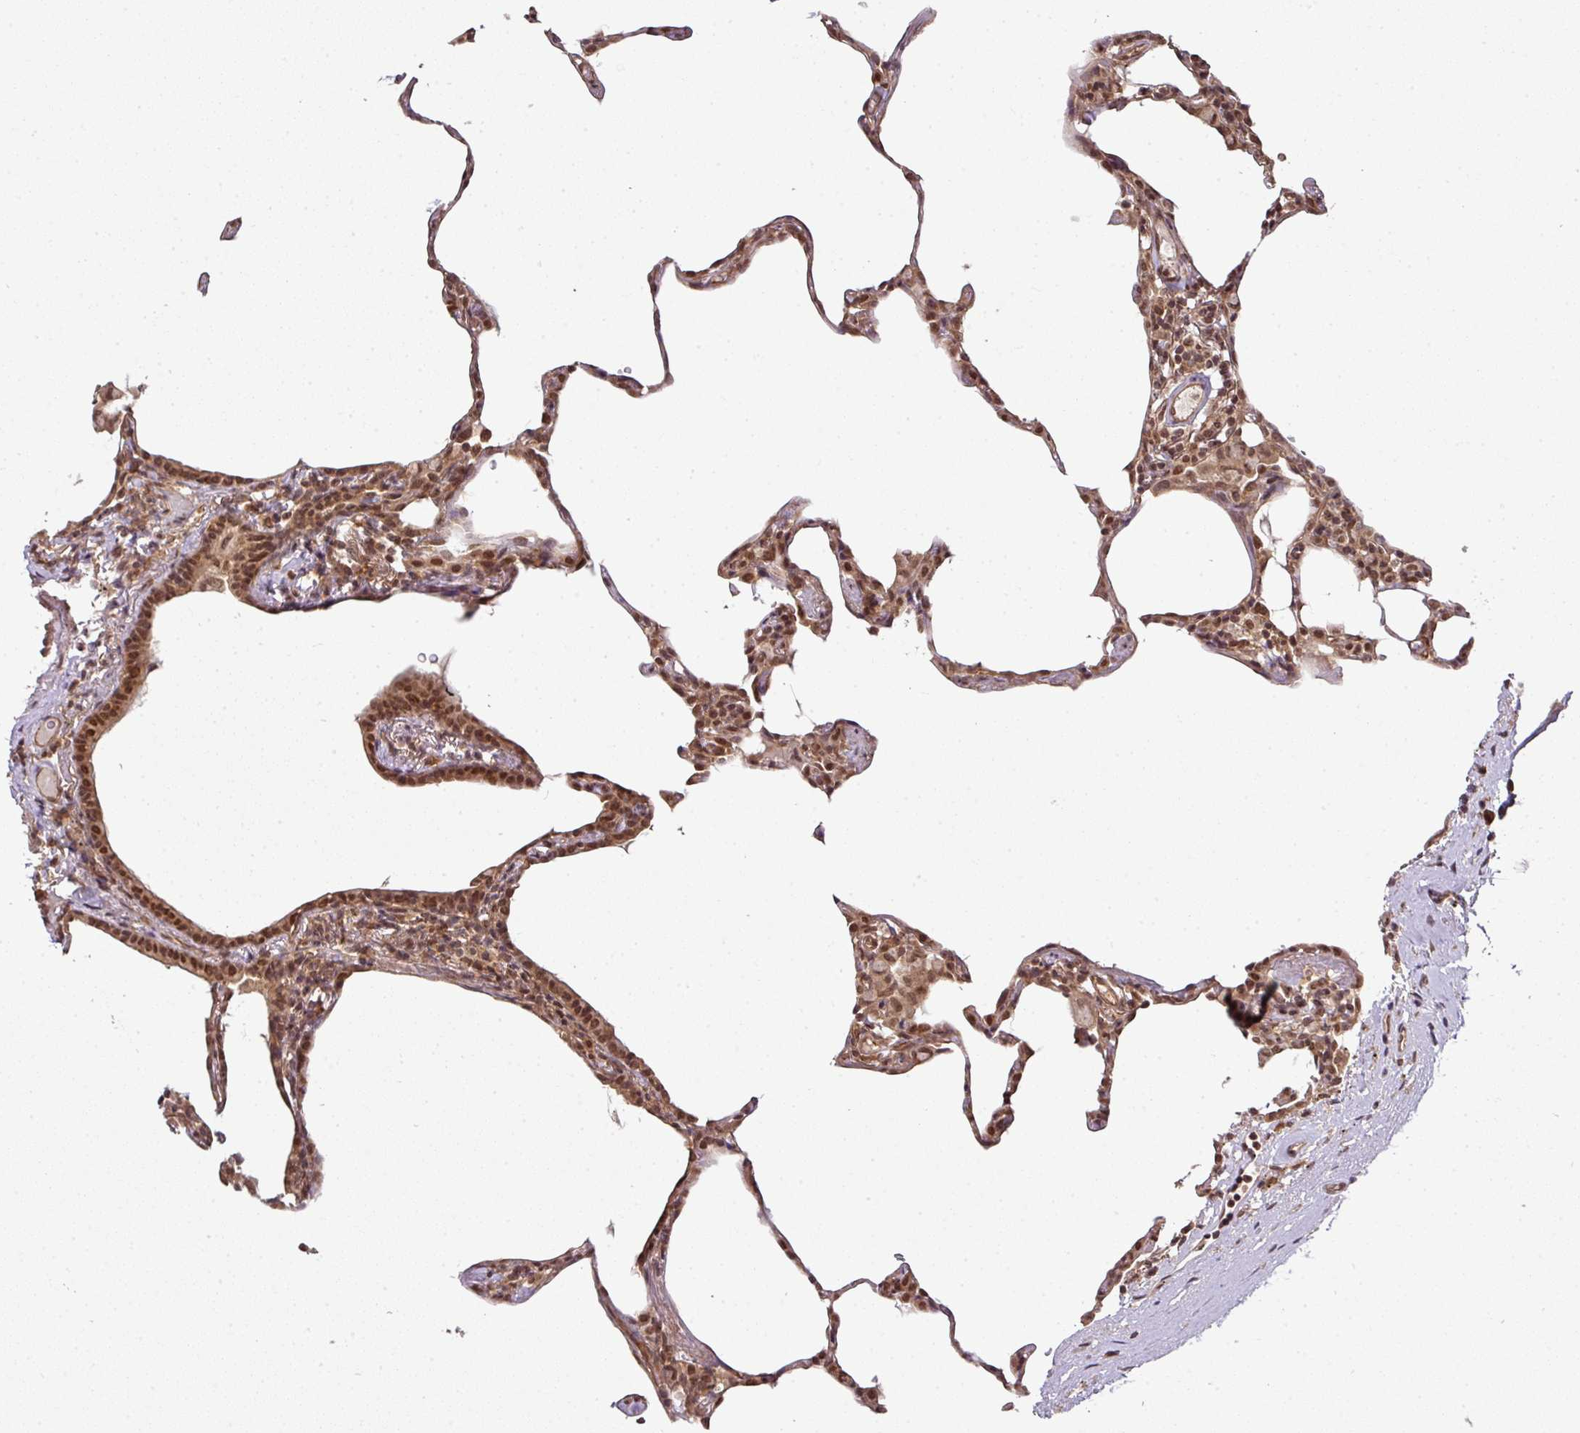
{"staining": {"intensity": "moderate", "quantity": "25%-75%", "location": "cytoplasmic/membranous,nuclear"}, "tissue": "lung", "cell_type": "Alveolar cells", "image_type": "normal", "snomed": [{"axis": "morphology", "description": "Normal tissue, NOS"}, {"axis": "topography", "description": "Lung"}], "caption": "Brown immunohistochemical staining in benign human lung displays moderate cytoplasmic/membranous,nuclear staining in about 25%-75% of alveolar cells. Immunohistochemistry (ihc) stains the protein of interest in brown and the nuclei are stained blue.", "gene": "ANKRD18A", "patient": {"sex": "female", "age": 57}}